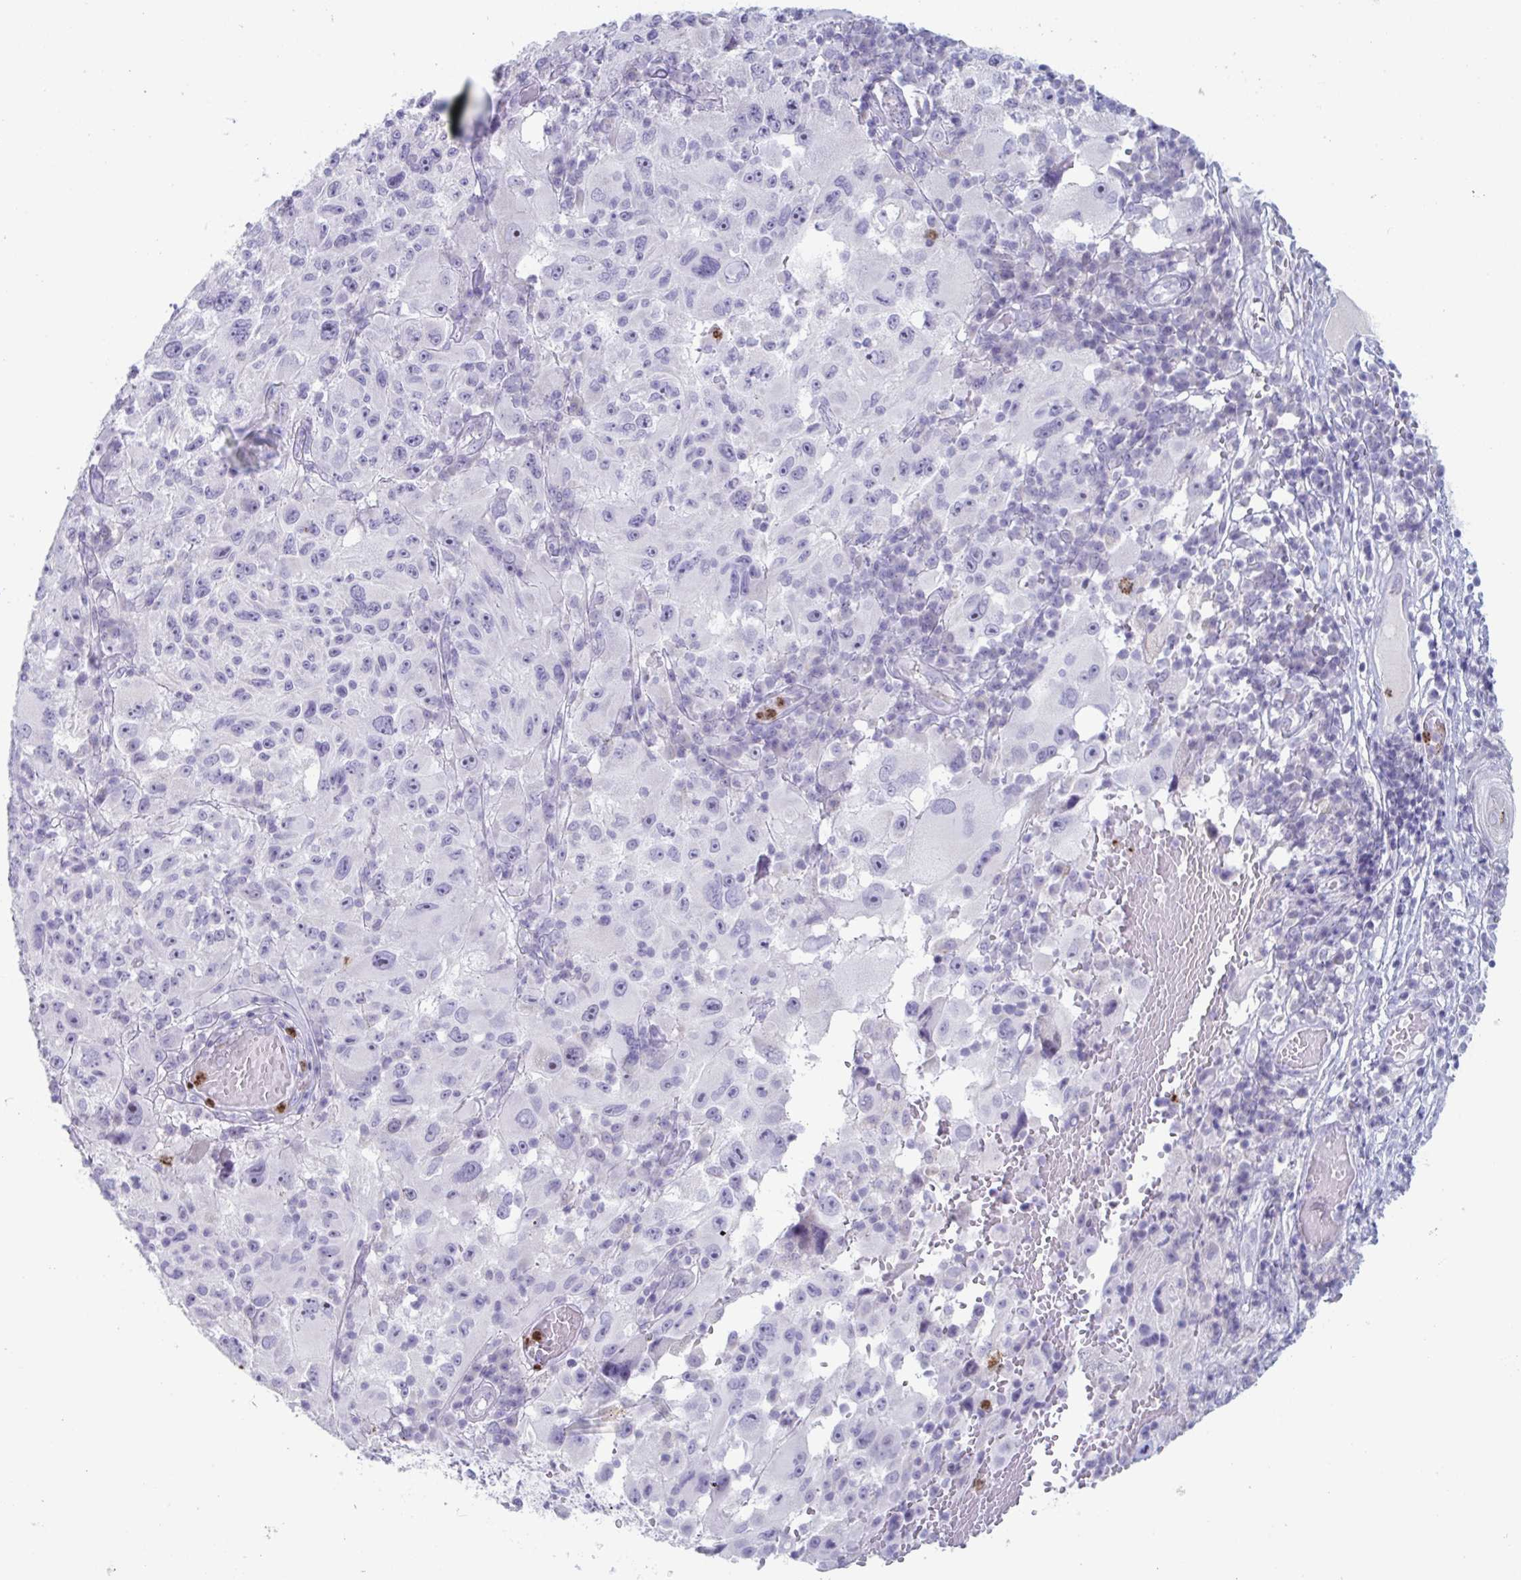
{"staining": {"intensity": "negative", "quantity": "none", "location": "none"}, "tissue": "melanoma", "cell_type": "Tumor cells", "image_type": "cancer", "snomed": [{"axis": "morphology", "description": "Malignant melanoma, NOS"}, {"axis": "topography", "description": "Skin"}], "caption": "This is an immunohistochemistry (IHC) micrograph of malignant melanoma. There is no positivity in tumor cells.", "gene": "CYP4F11", "patient": {"sex": "female", "age": 71}}